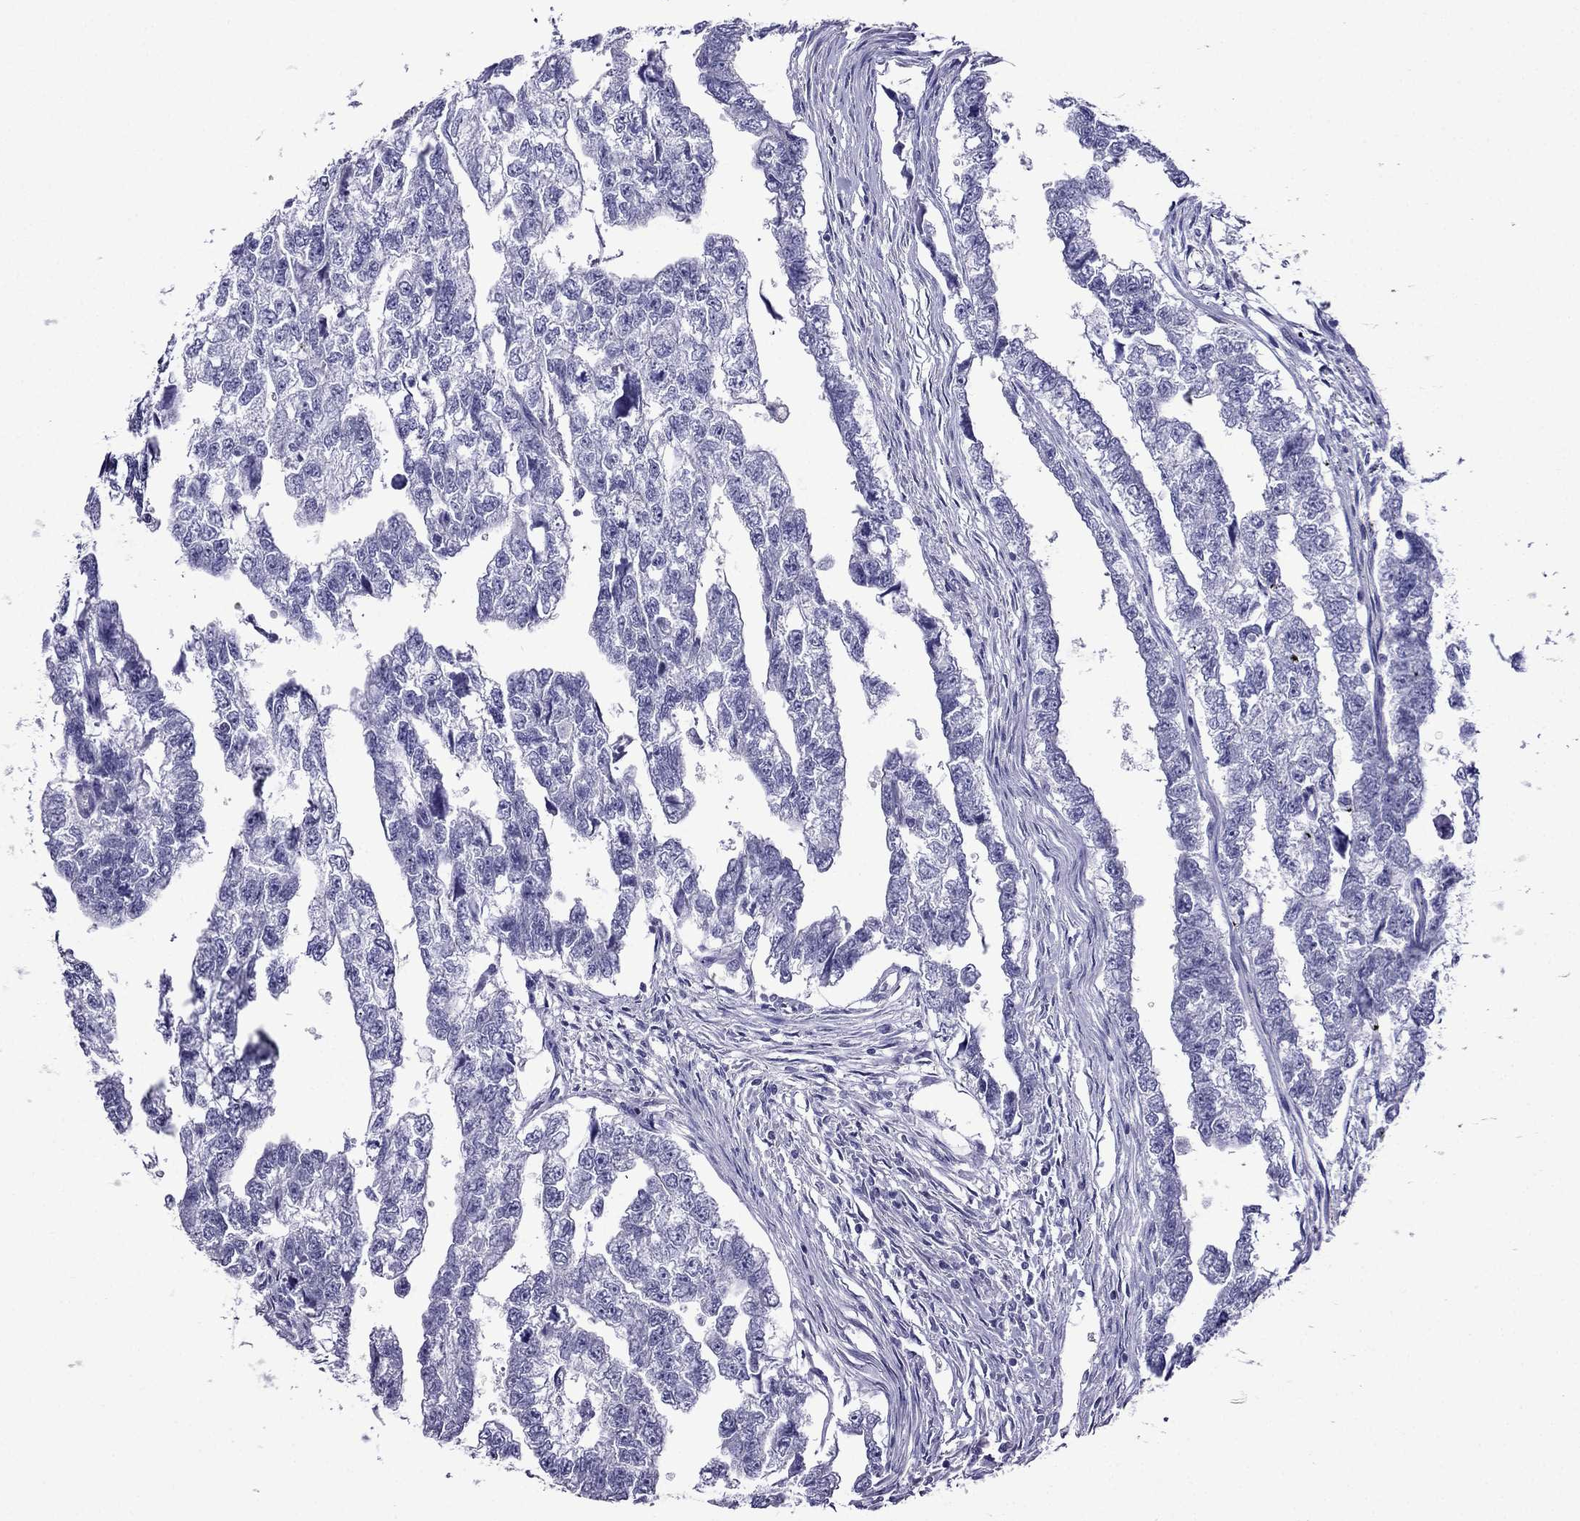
{"staining": {"intensity": "negative", "quantity": "none", "location": "none"}, "tissue": "testis cancer", "cell_type": "Tumor cells", "image_type": "cancer", "snomed": [{"axis": "morphology", "description": "Carcinoma, Embryonal, NOS"}, {"axis": "morphology", "description": "Teratoma, malignant, NOS"}, {"axis": "topography", "description": "Testis"}], "caption": "Testis cancer was stained to show a protein in brown. There is no significant positivity in tumor cells.", "gene": "SCNN1D", "patient": {"sex": "male", "age": 44}}